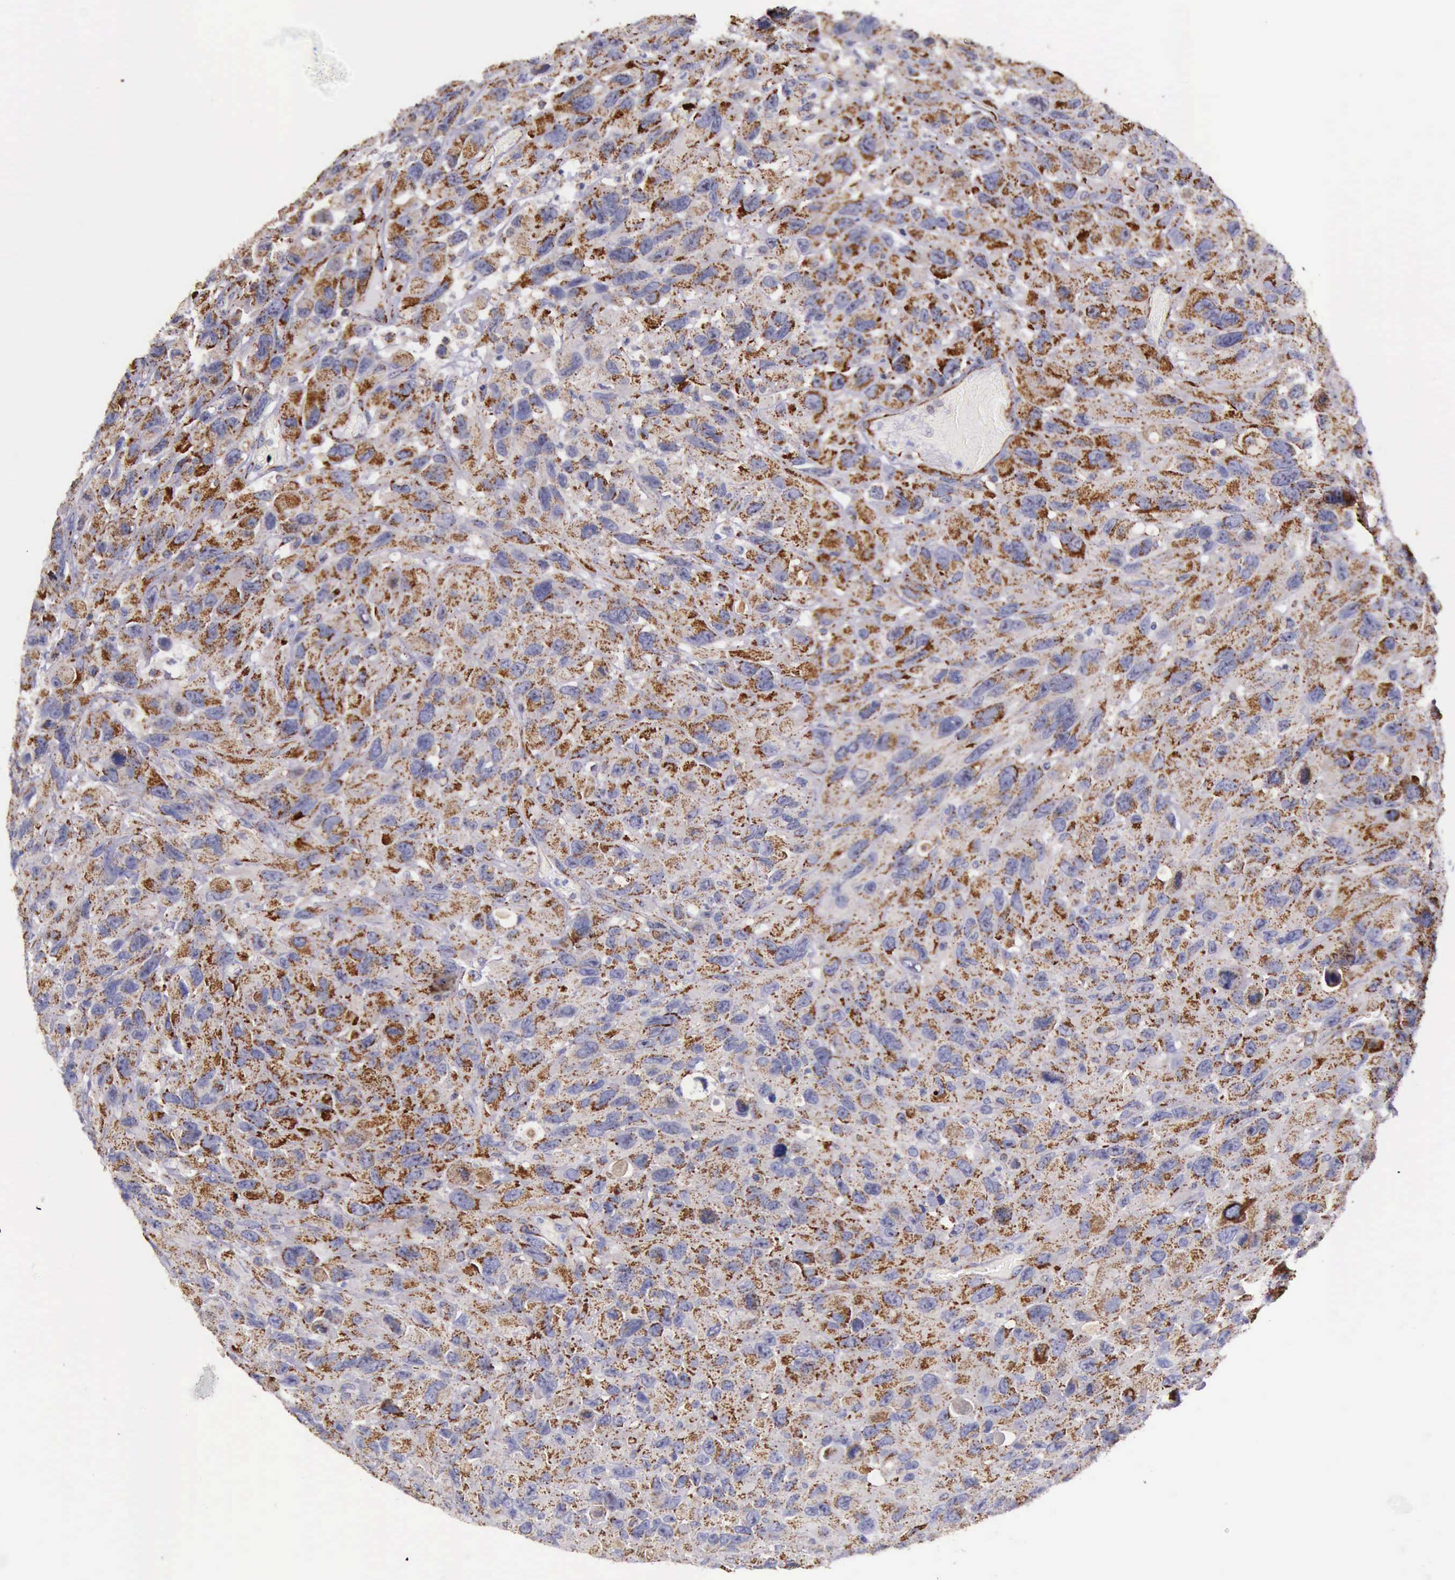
{"staining": {"intensity": "moderate", "quantity": ">75%", "location": "cytoplasmic/membranous"}, "tissue": "renal cancer", "cell_type": "Tumor cells", "image_type": "cancer", "snomed": [{"axis": "morphology", "description": "Adenocarcinoma, NOS"}, {"axis": "topography", "description": "Kidney"}], "caption": "A high-resolution photomicrograph shows IHC staining of renal cancer (adenocarcinoma), which reveals moderate cytoplasmic/membranous positivity in approximately >75% of tumor cells.", "gene": "TXN2", "patient": {"sex": "male", "age": 79}}